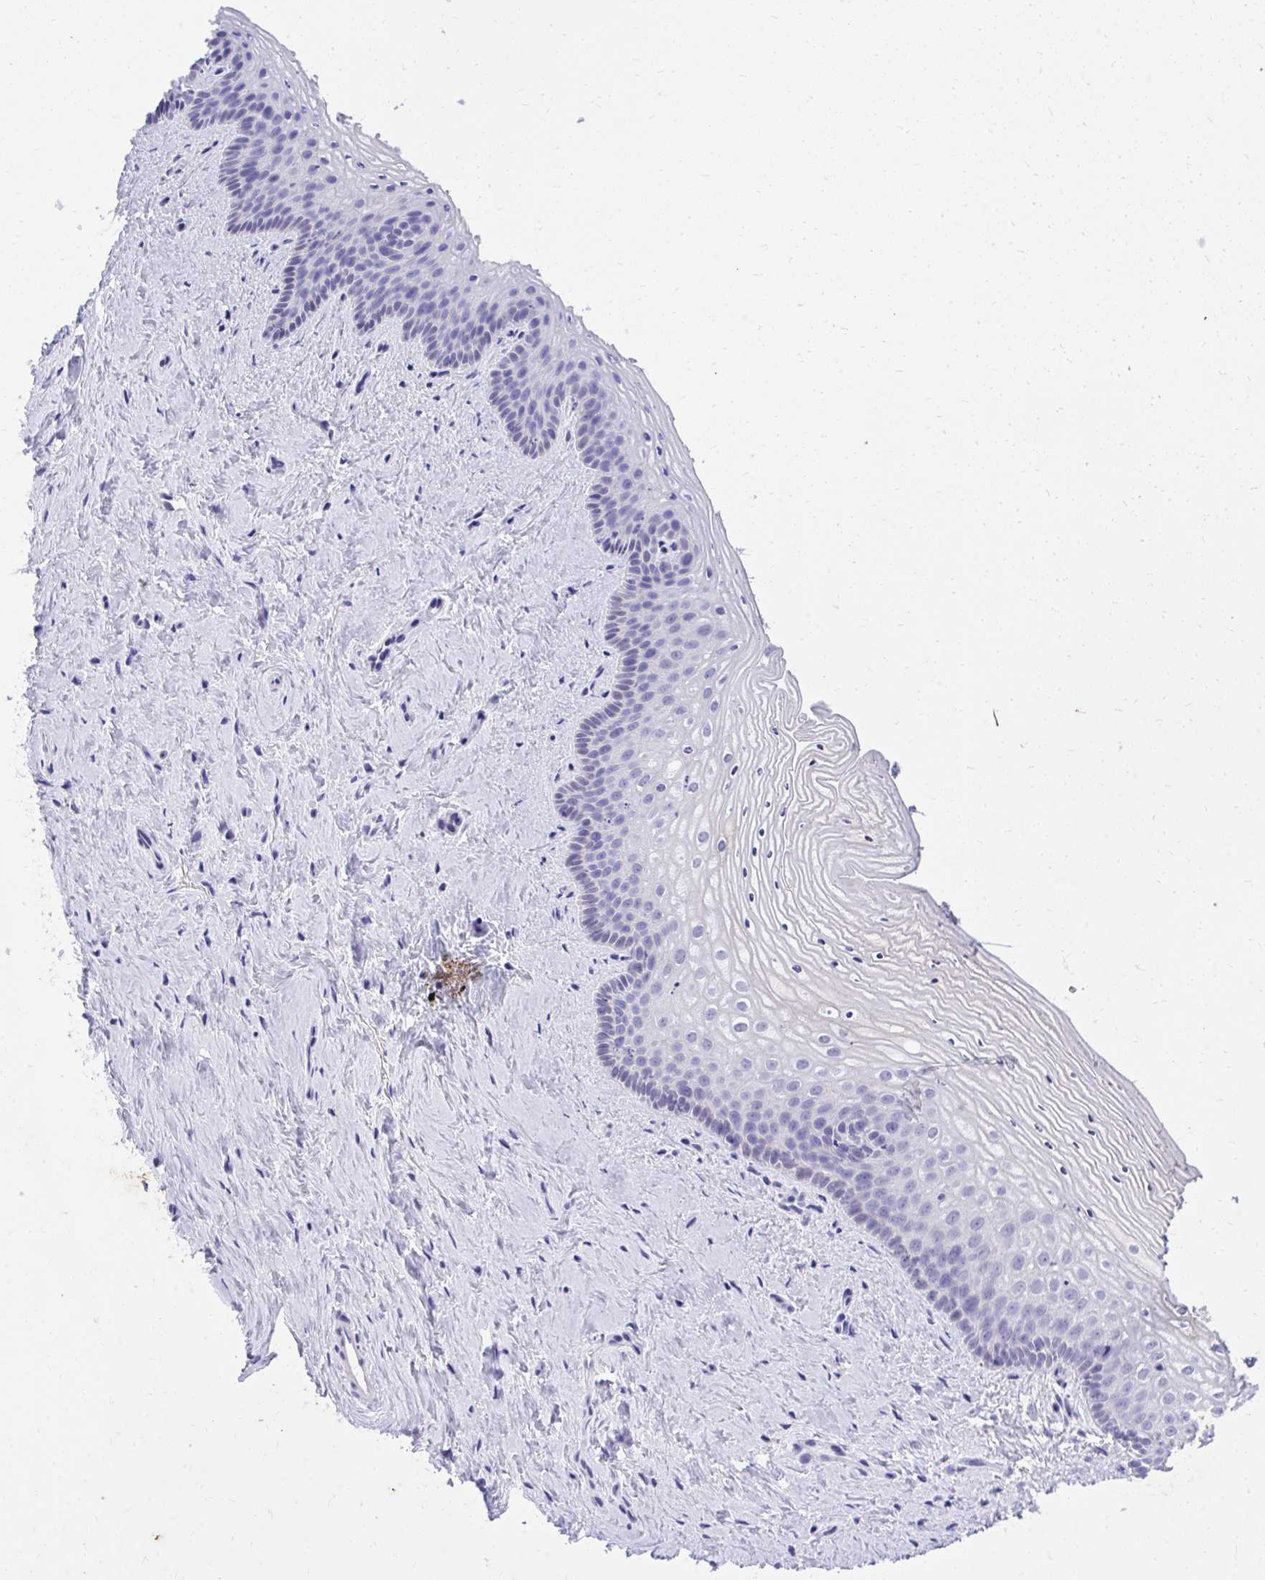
{"staining": {"intensity": "negative", "quantity": "none", "location": "none"}, "tissue": "vagina", "cell_type": "Squamous epithelial cells", "image_type": "normal", "snomed": [{"axis": "morphology", "description": "Normal tissue, NOS"}, {"axis": "topography", "description": "Vagina"}], "caption": "High power microscopy photomicrograph of an immunohistochemistry (IHC) histopathology image of benign vagina, revealing no significant positivity in squamous epithelial cells.", "gene": "KLK1", "patient": {"sex": "female", "age": 45}}